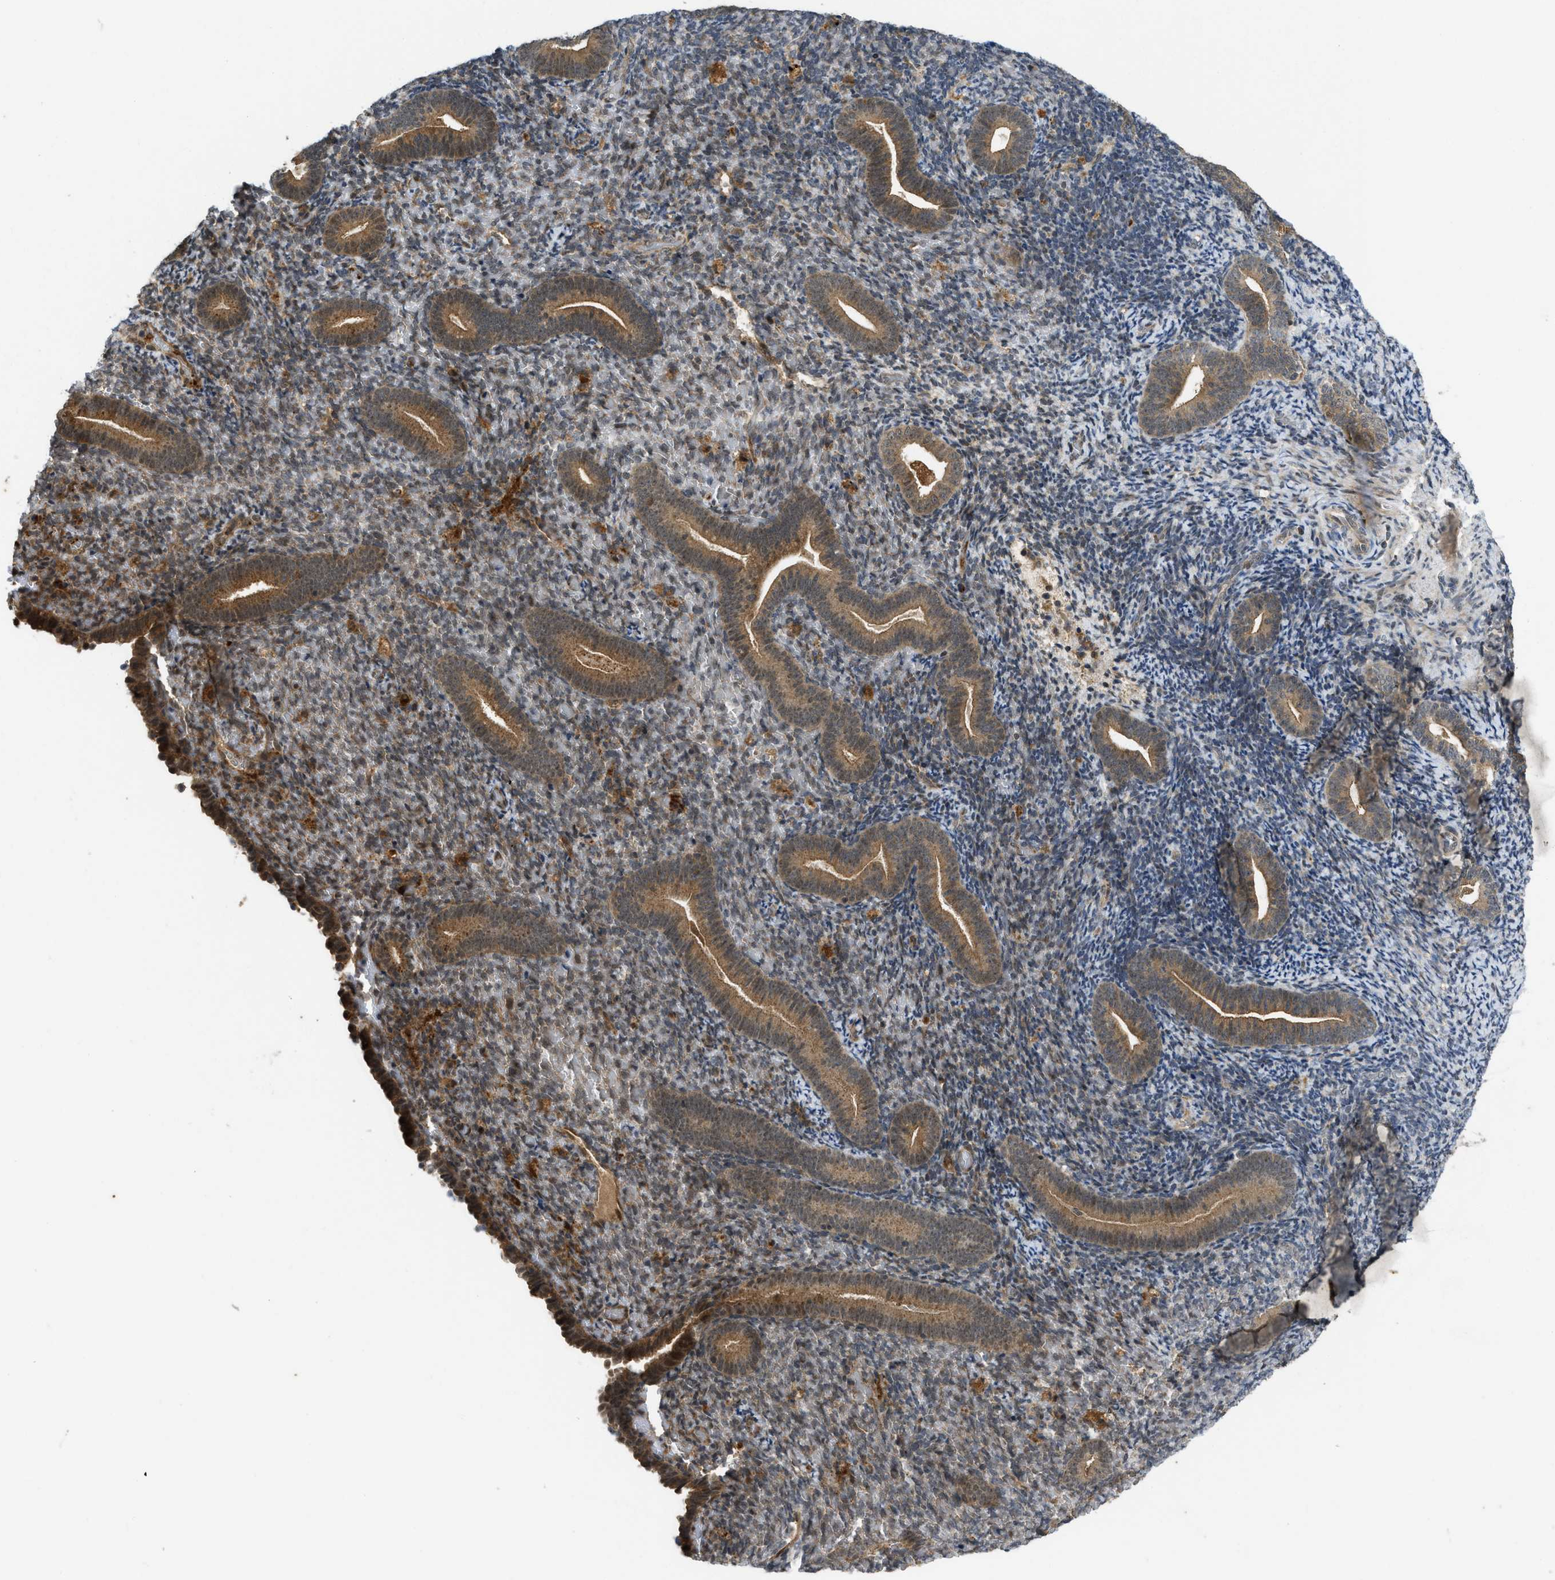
{"staining": {"intensity": "negative", "quantity": "none", "location": "none"}, "tissue": "endometrium", "cell_type": "Cells in endometrial stroma", "image_type": "normal", "snomed": [{"axis": "morphology", "description": "Normal tissue, NOS"}, {"axis": "topography", "description": "Endometrium"}], "caption": "This is a image of IHC staining of benign endometrium, which shows no expression in cells in endometrial stroma.", "gene": "DNAJC28", "patient": {"sex": "female", "age": 51}}